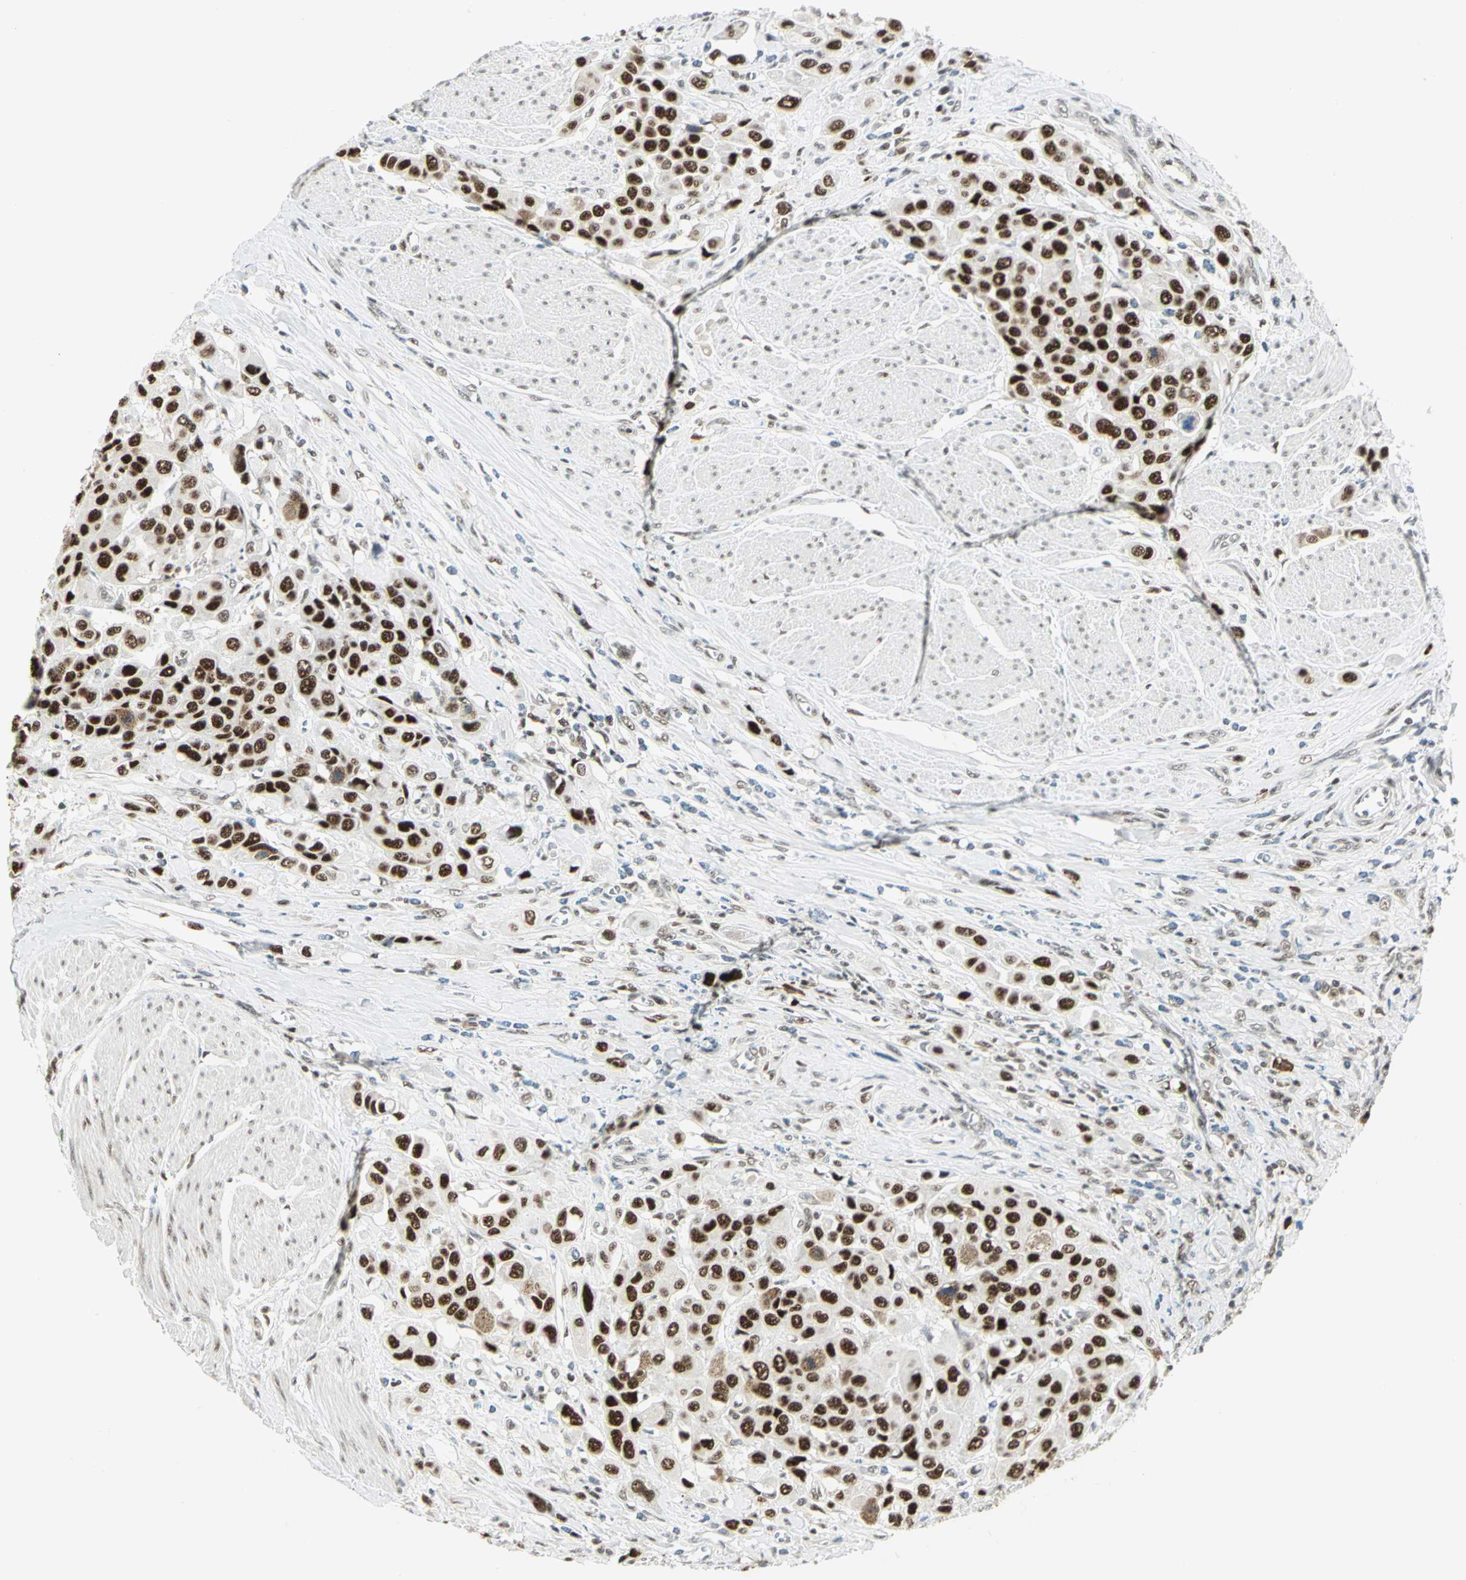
{"staining": {"intensity": "strong", "quantity": ">75%", "location": "nuclear"}, "tissue": "urothelial cancer", "cell_type": "Tumor cells", "image_type": "cancer", "snomed": [{"axis": "morphology", "description": "Urothelial carcinoma, High grade"}, {"axis": "topography", "description": "Urinary bladder"}], "caption": "Strong nuclear expression for a protein is present in about >75% of tumor cells of urothelial cancer using IHC.", "gene": "CCNT1", "patient": {"sex": "male", "age": 50}}